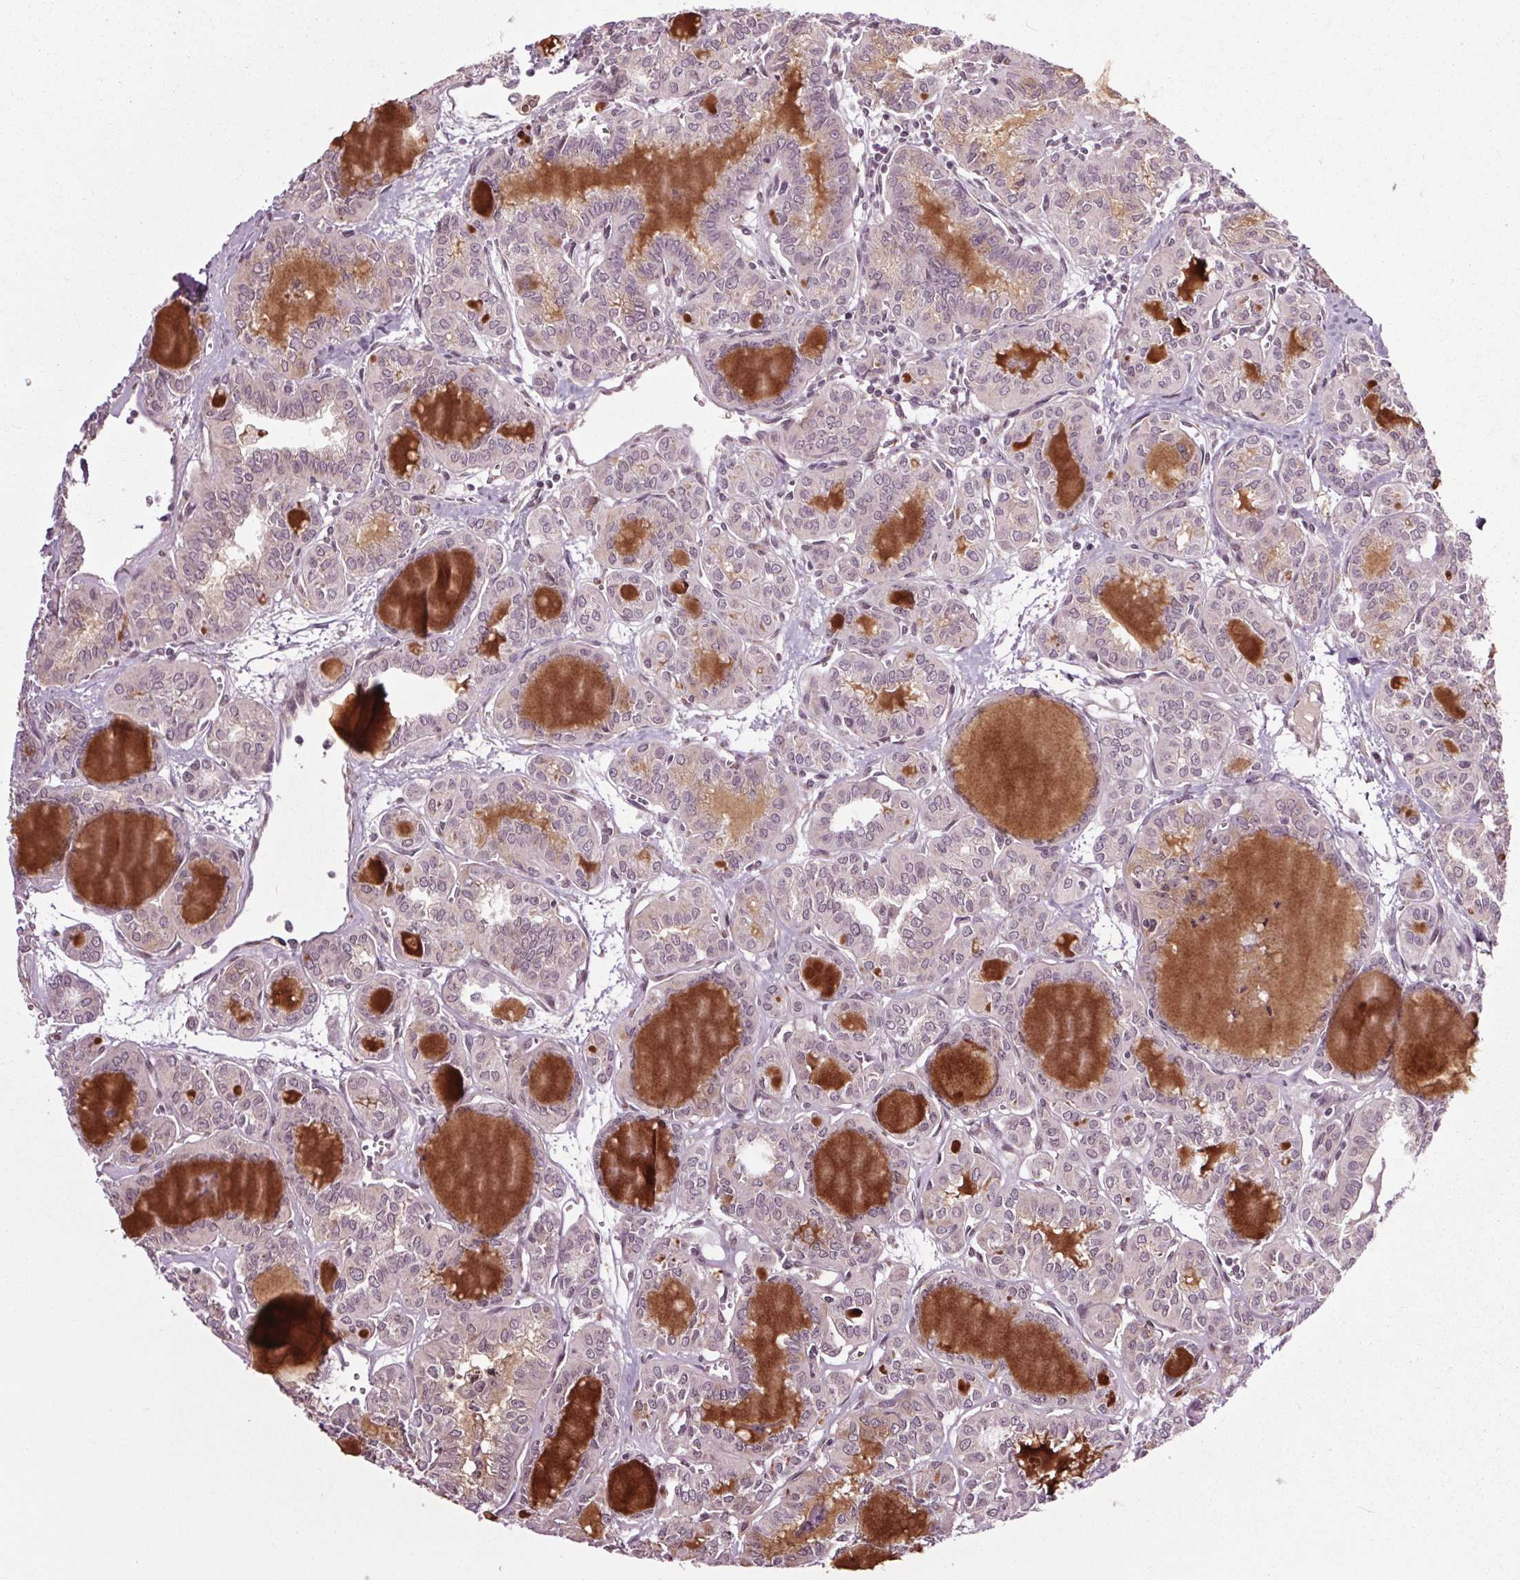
{"staining": {"intensity": "negative", "quantity": "none", "location": "none"}, "tissue": "thyroid cancer", "cell_type": "Tumor cells", "image_type": "cancer", "snomed": [{"axis": "morphology", "description": "Papillary adenocarcinoma, NOS"}, {"axis": "topography", "description": "Thyroid gland"}], "caption": "High magnification brightfield microscopy of papillary adenocarcinoma (thyroid) stained with DAB (3,3'-diaminobenzidine) (brown) and counterstained with hematoxylin (blue): tumor cells show no significant staining.", "gene": "HAUS5", "patient": {"sex": "female", "age": 41}}